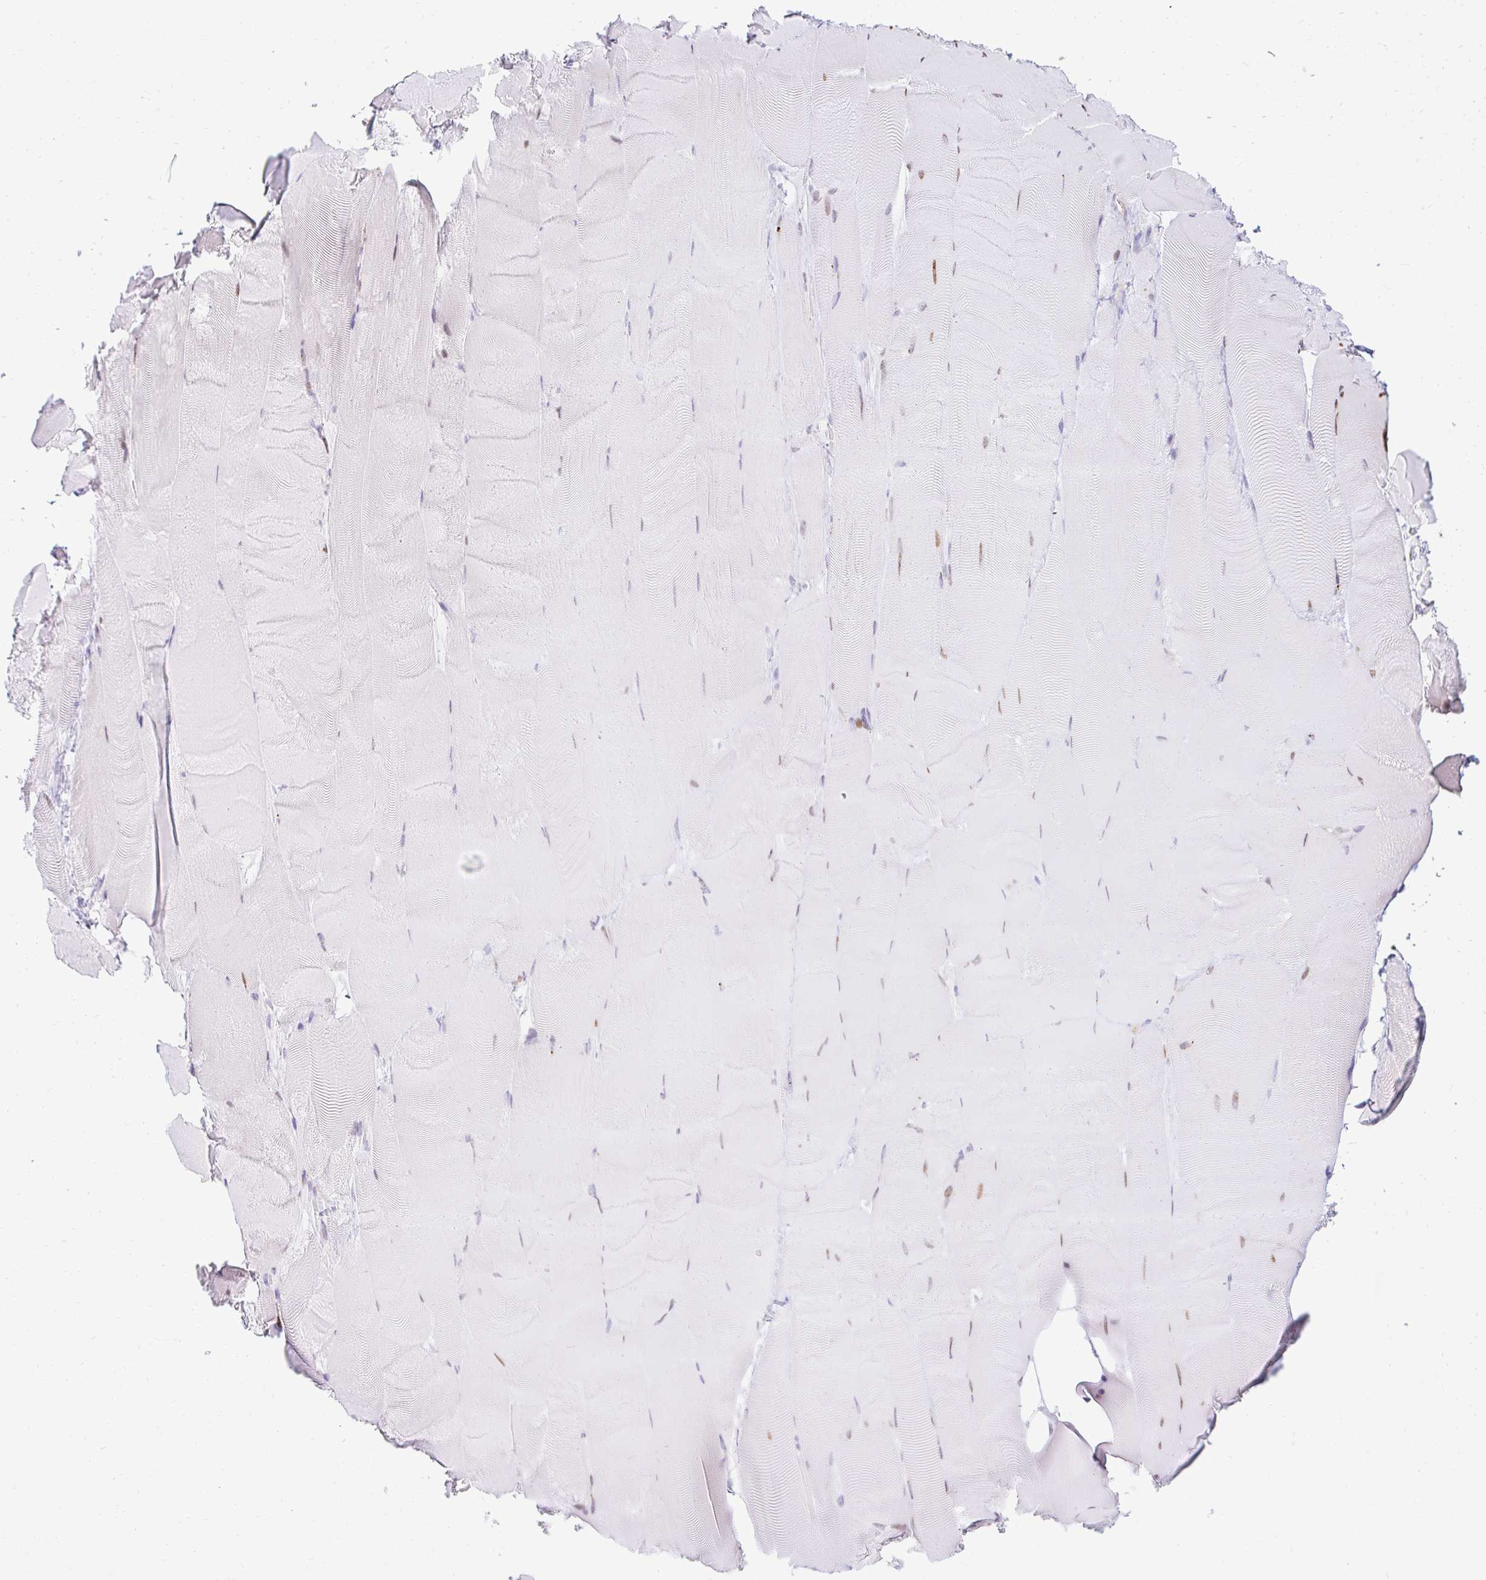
{"staining": {"intensity": "negative", "quantity": "none", "location": "none"}, "tissue": "skeletal muscle", "cell_type": "Myocytes", "image_type": "normal", "snomed": [{"axis": "morphology", "description": "Normal tissue, NOS"}, {"axis": "topography", "description": "Skeletal muscle"}], "caption": "Immunohistochemistry of unremarkable skeletal muscle exhibits no staining in myocytes.", "gene": "CAPSL", "patient": {"sex": "female", "age": 64}}